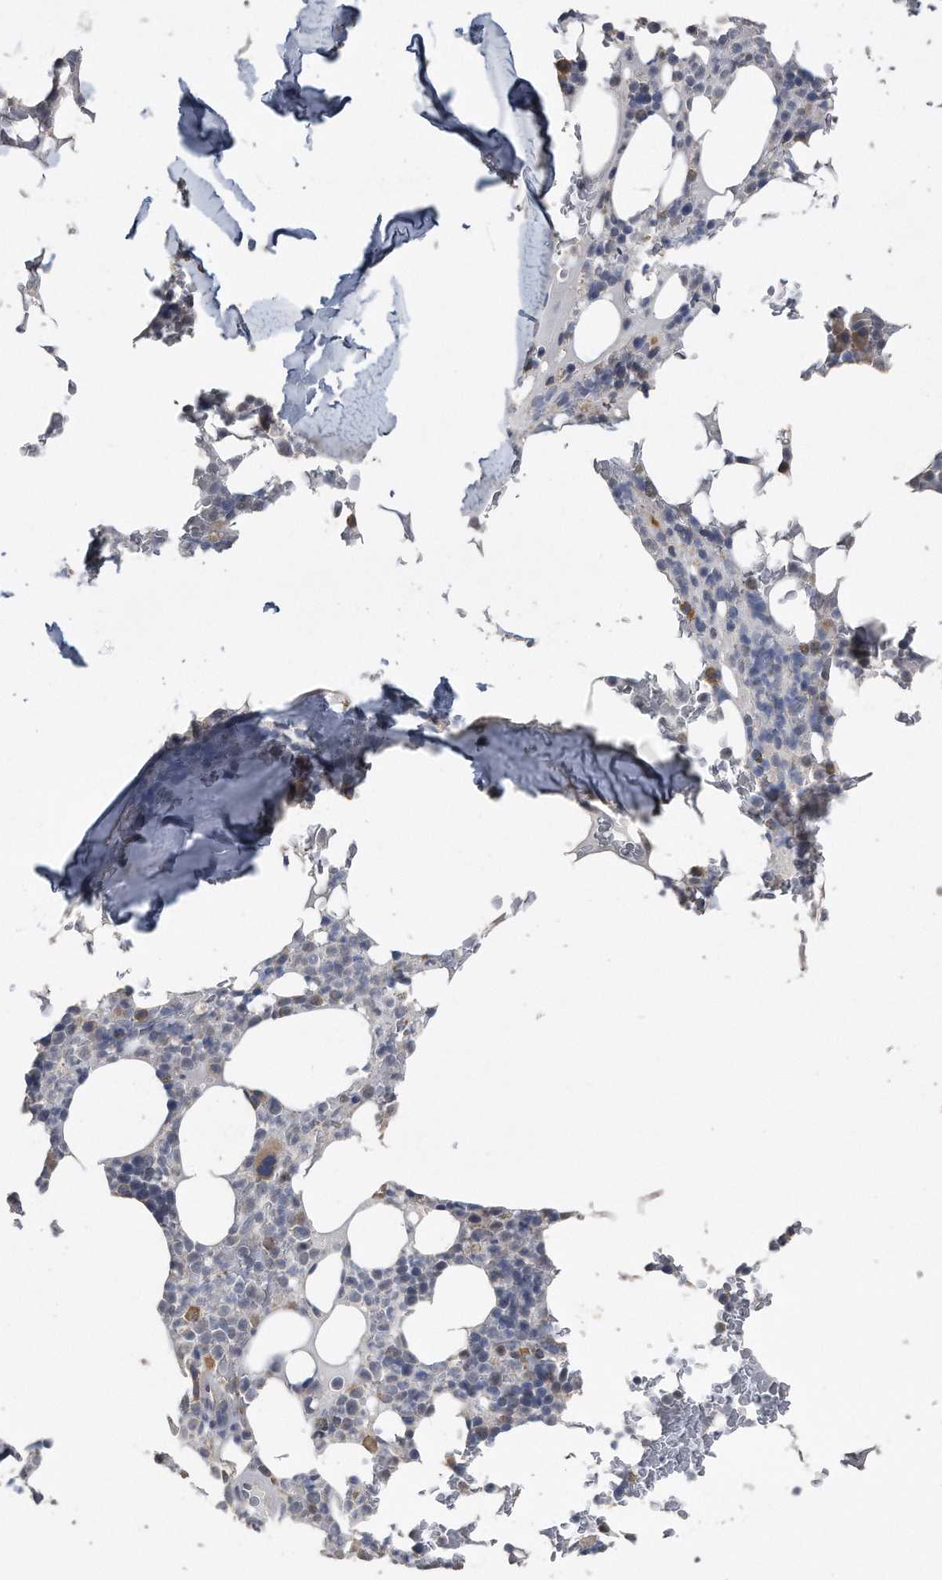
{"staining": {"intensity": "negative", "quantity": "none", "location": "none"}, "tissue": "bone marrow", "cell_type": "Hematopoietic cells", "image_type": "normal", "snomed": [{"axis": "morphology", "description": "Normal tissue, NOS"}, {"axis": "topography", "description": "Bone marrow"}], "caption": "A high-resolution photomicrograph shows IHC staining of unremarkable bone marrow, which shows no significant expression in hematopoietic cells.", "gene": "PCLO", "patient": {"sex": "male", "age": 58}}